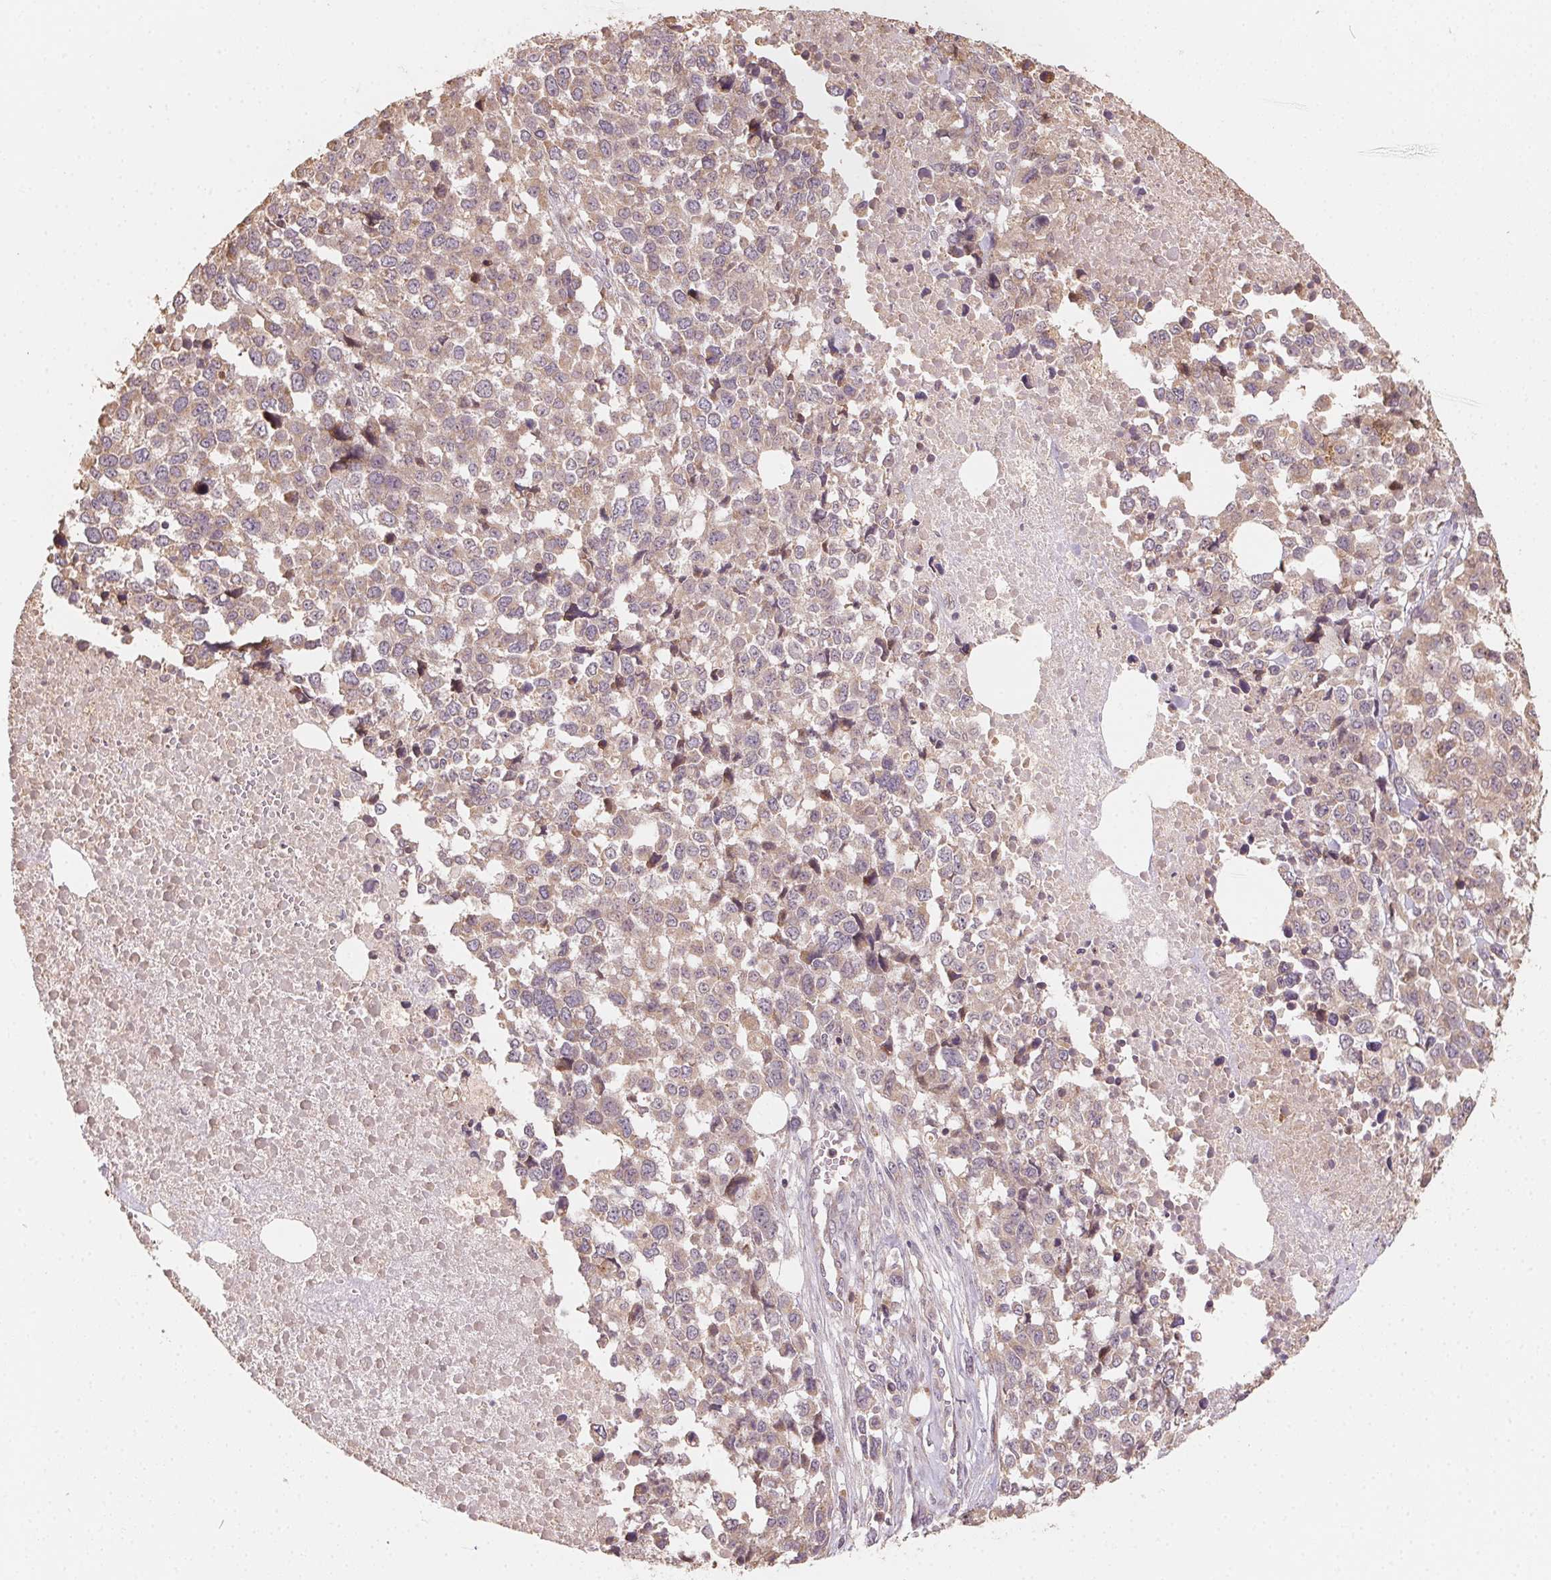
{"staining": {"intensity": "weak", "quantity": ">75%", "location": "cytoplasmic/membranous"}, "tissue": "melanoma", "cell_type": "Tumor cells", "image_type": "cancer", "snomed": [{"axis": "morphology", "description": "Malignant melanoma, Metastatic site"}, {"axis": "topography", "description": "Skin"}], "caption": "Protein analysis of melanoma tissue demonstrates weak cytoplasmic/membranous staining in about >75% of tumor cells.", "gene": "WBP2", "patient": {"sex": "male", "age": 84}}